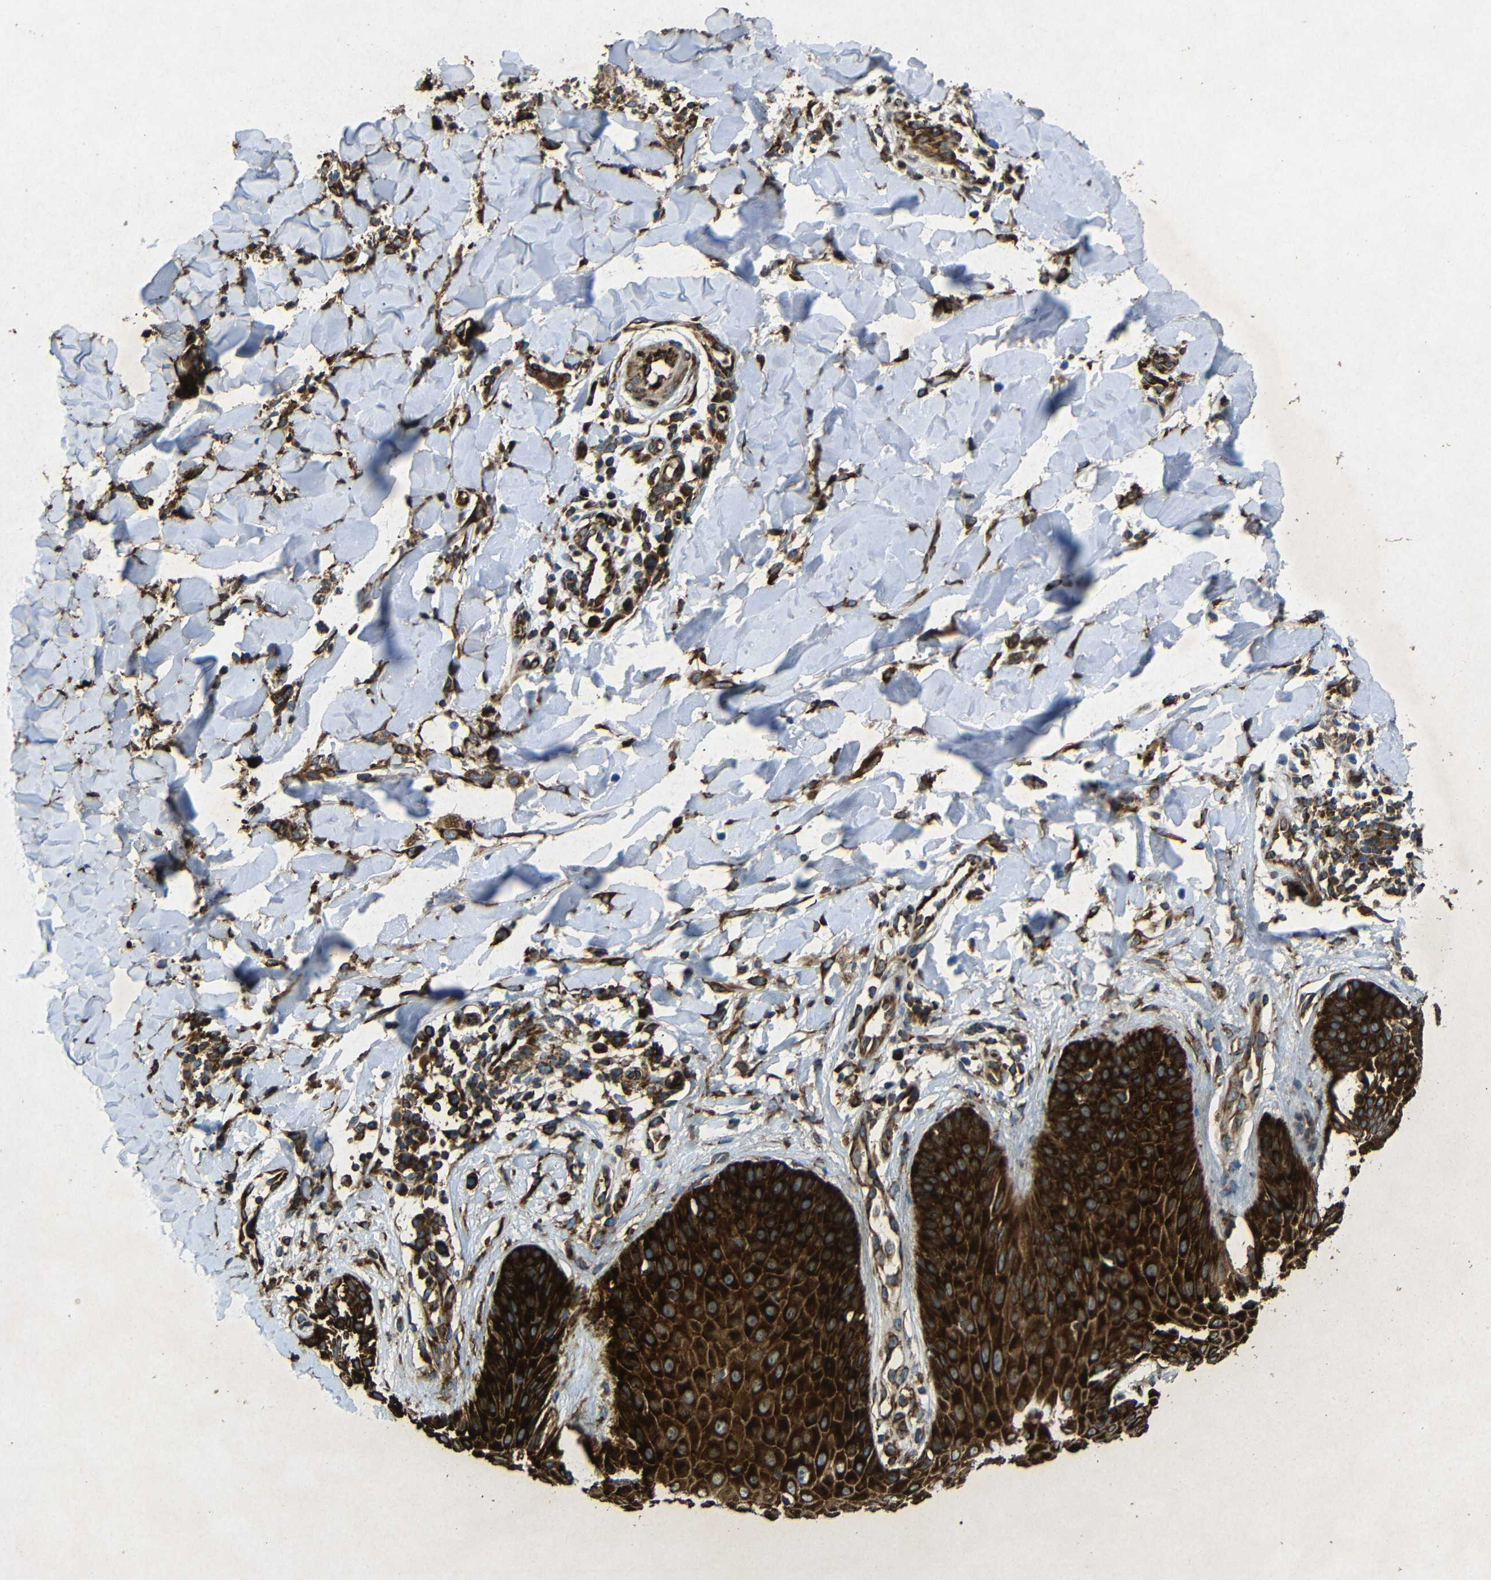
{"staining": {"intensity": "strong", "quantity": ">75%", "location": "cytoplasmic/membranous"}, "tissue": "skin cancer", "cell_type": "Tumor cells", "image_type": "cancer", "snomed": [{"axis": "morphology", "description": "Squamous cell carcinoma, NOS"}, {"axis": "topography", "description": "Skin"}], "caption": "An immunohistochemistry (IHC) micrograph of tumor tissue is shown. Protein staining in brown shows strong cytoplasmic/membranous positivity in squamous cell carcinoma (skin) within tumor cells.", "gene": "BTF3", "patient": {"sex": "male", "age": 24}}